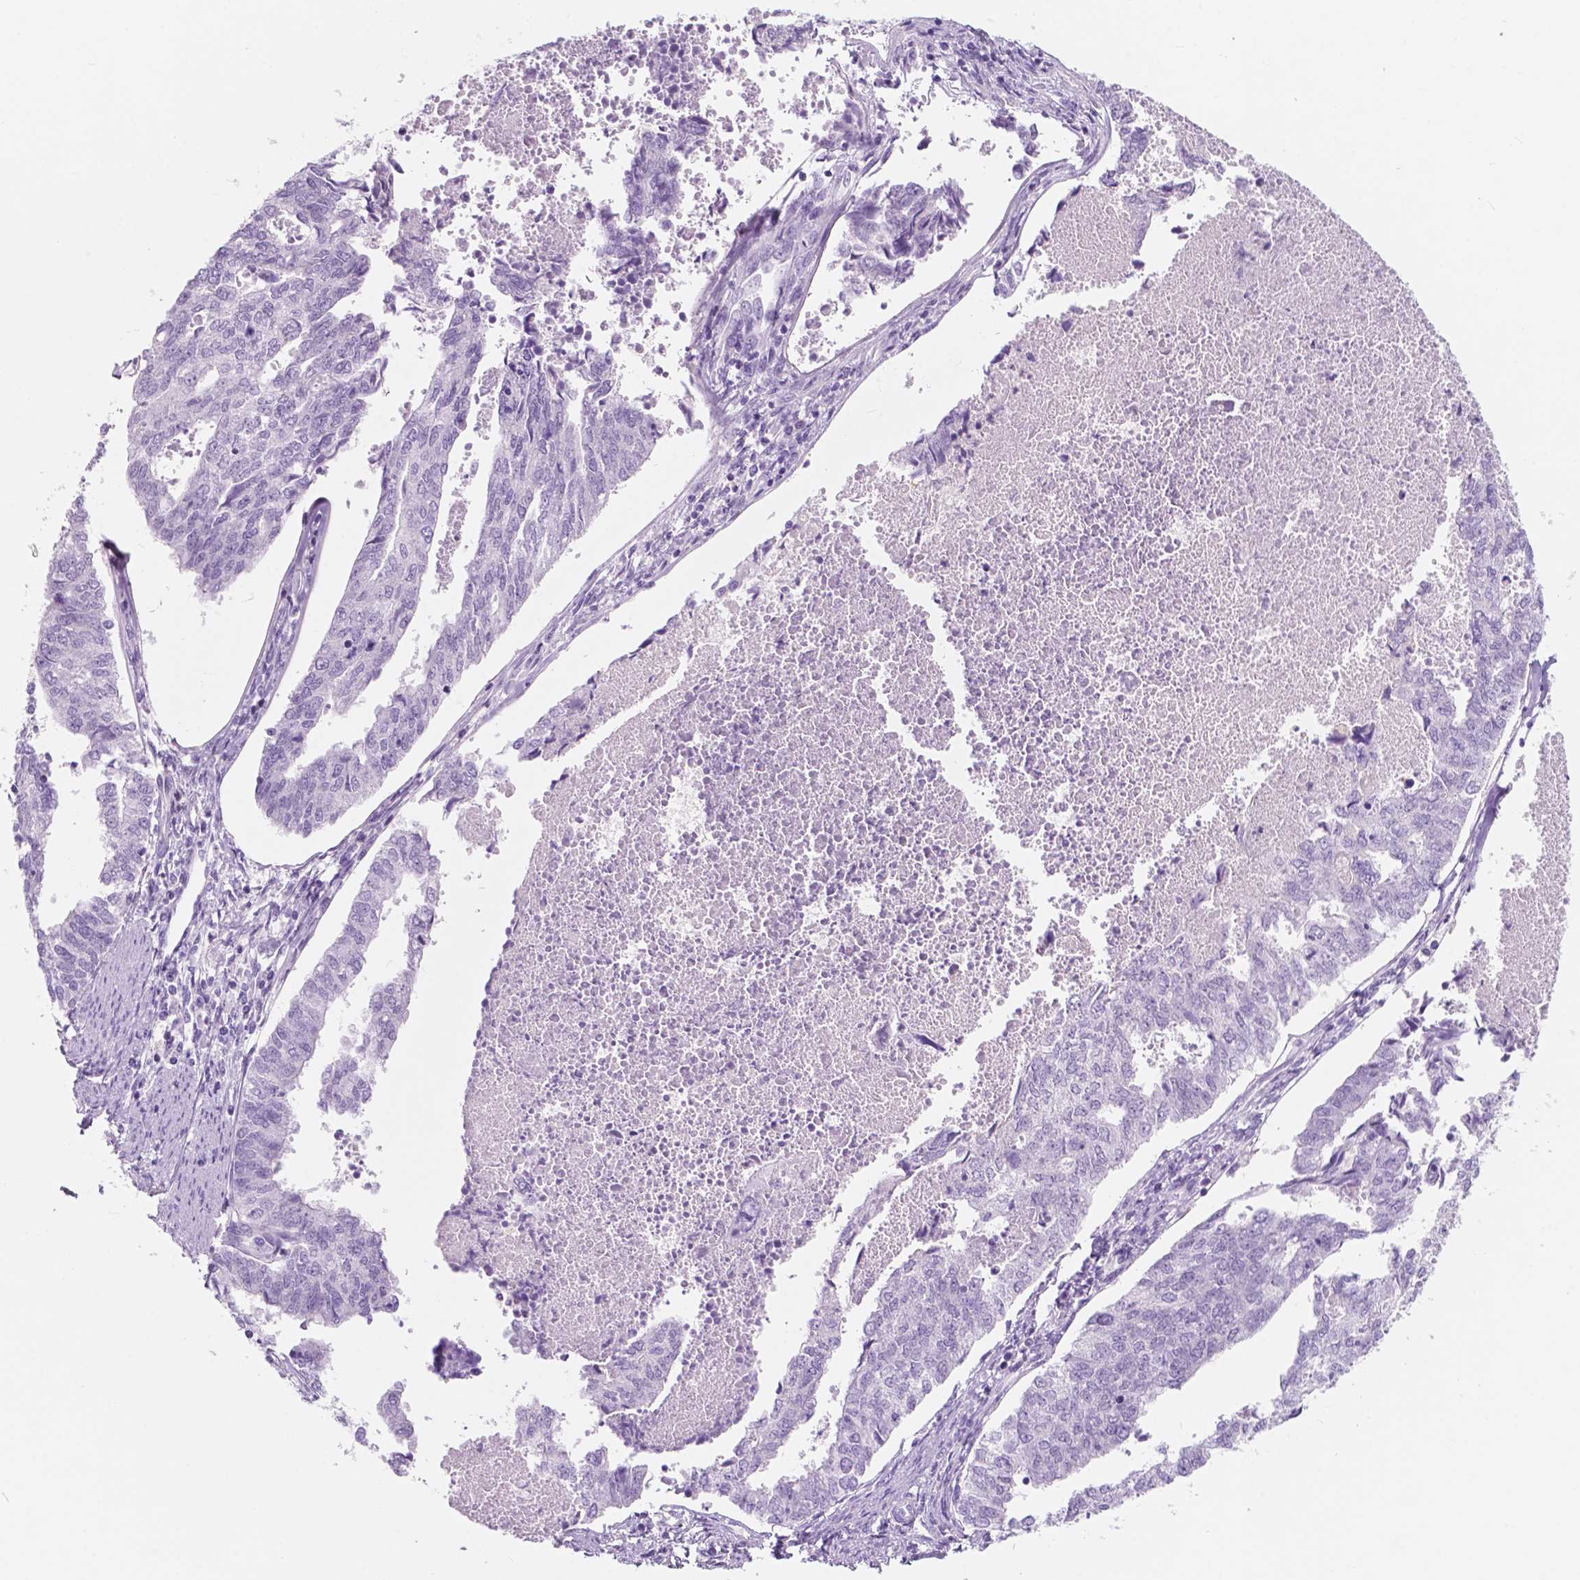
{"staining": {"intensity": "negative", "quantity": "none", "location": "none"}, "tissue": "endometrial cancer", "cell_type": "Tumor cells", "image_type": "cancer", "snomed": [{"axis": "morphology", "description": "Adenocarcinoma, NOS"}, {"axis": "topography", "description": "Endometrium"}], "caption": "An immunohistochemistry (IHC) histopathology image of endometrial cancer is shown. There is no staining in tumor cells of endometrial cancer.", "gene": "CUZD1", "patient": {"sex": "female", "age": 73}}